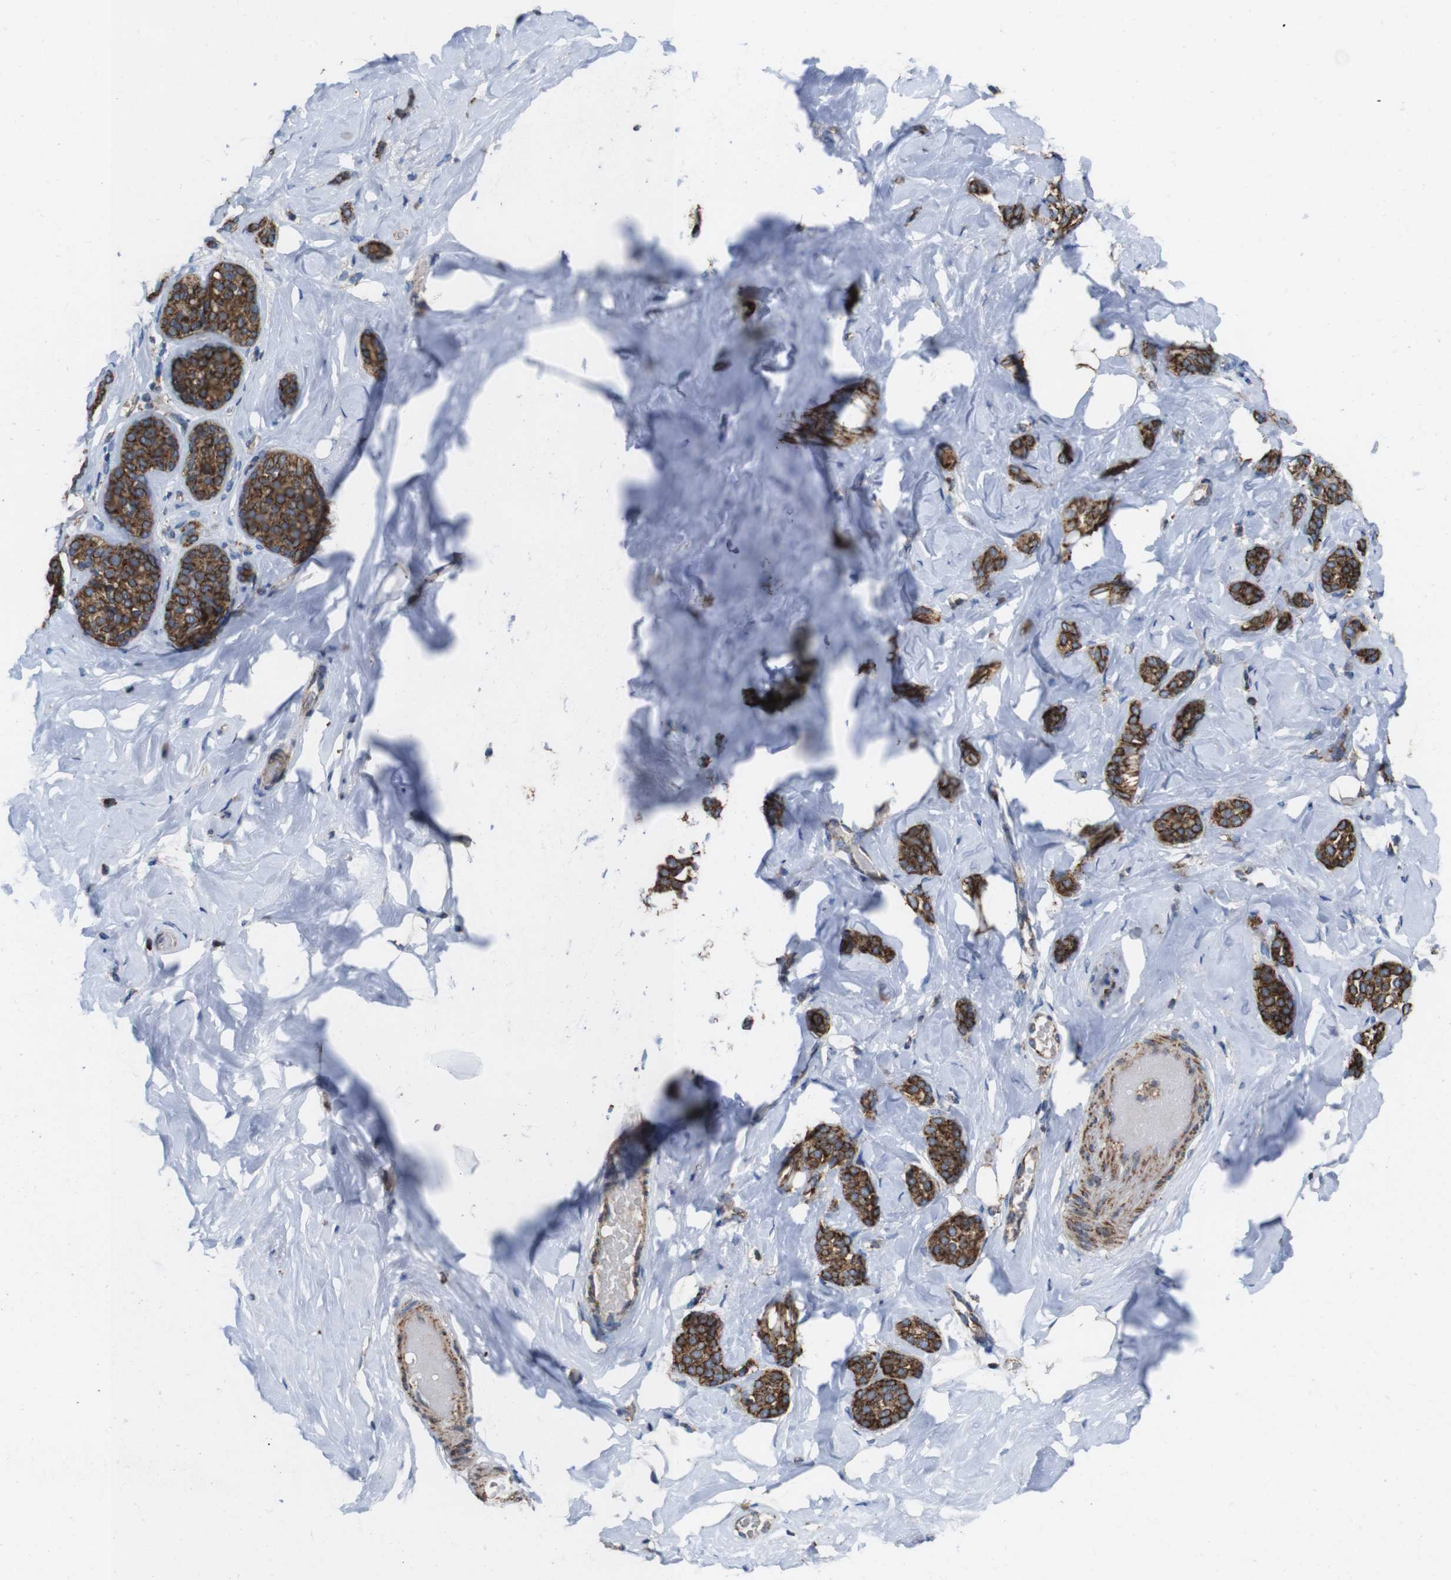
{"staining": {"intensity": "negative", "quantity": "none", "location": "none"}, "tissue": "breast", "cell_type": "Adipocytes", "image_type": "normal", "snomed": [{"axis": "morphology", "description": "Normal tissue, NOS"}, {"axis": "topography", "description": "Breast"}], "caption": "Immunohistochemistry of normal human breast exhibits no staining in adipocytes. (DAB immunohistochemistry (IHC) visualized using brightfield microscopy, high magnification).", "gene": "HK1", "patient": {"sex": "female", "age": 75}}